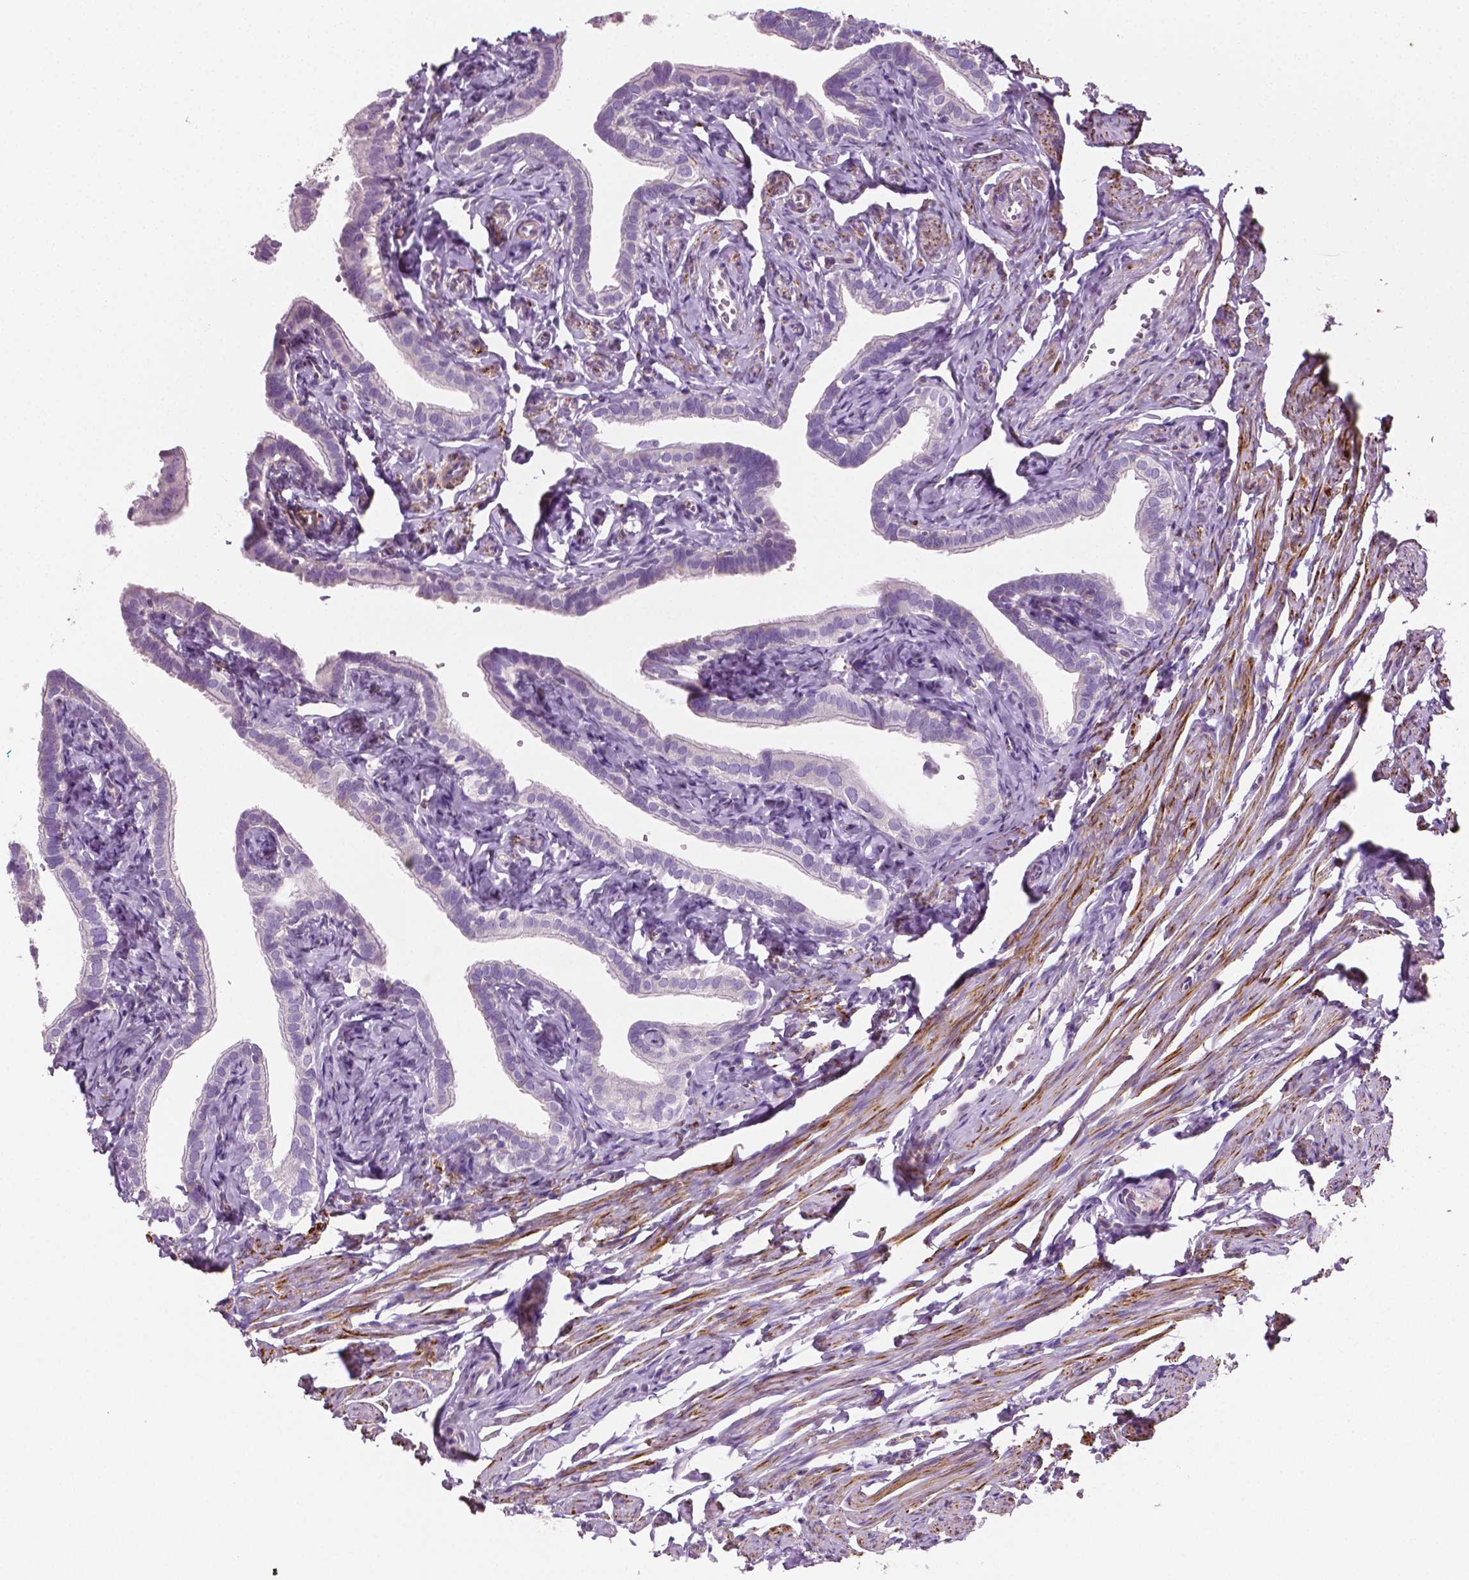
{"staining": {"intensity": "negative", "quantity": "none", "location": "none"}, "tissue": "fallopian tube", "cell_type": "Glandular cells", "image_type": "normal", "snomed": [{"axis": "morphology", "description": "Normal tissue, NOS"}, {"axis": "topography", "description": "Fallopian tube"}], "caption": "Immunohistochemistry of benign human fallopian tube reveals no staining in glandular cells. (Brightfield microscopy of DAB (3,3'-diaminobenzidine) immunohistochemistry at high magnification).", "gene": "PTX3", "patient": {"sex": "female", "age": 41}}